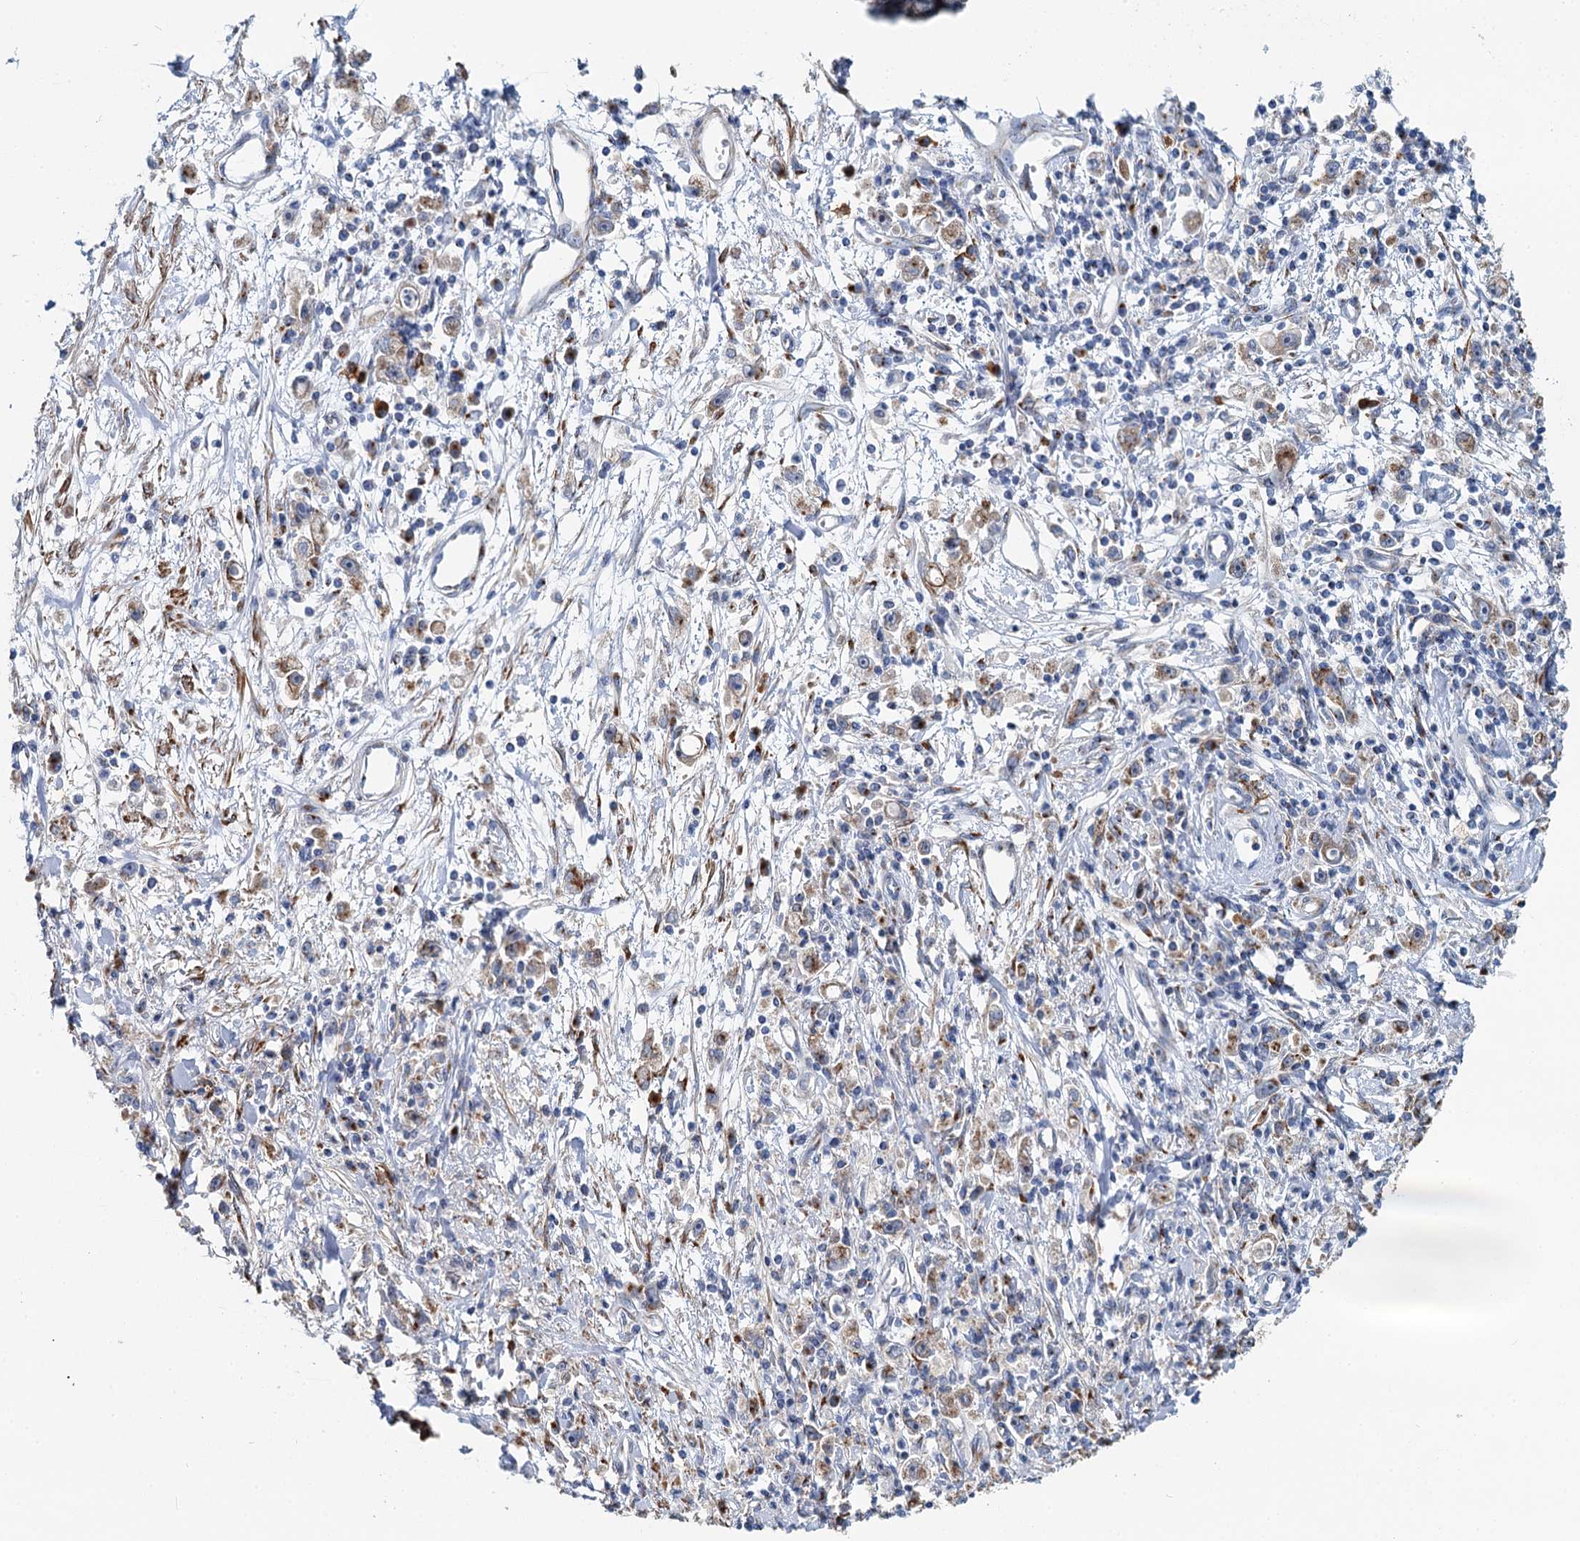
{"staining": {"intensity": "moderate", "quantity": "25%-75%", "location": "cytoplasmic/membranous"}, "tissue": "stomach cancer", "cell_type": "Tumor cells", "image_type": "cancer", "snomed": [{"axis": "morphology", "description": "Adenocarcinoma, NOS"}, {"axis": "topography", "description": "Stomach"}], "caption": "Immunohistochemical staining of adenocarcinoma (stomach) exhibits moderate cytoplasmic/membranous protein staining in about 25%-75% of tumor cells. (IHC, brightfield microscopy, high magnification).", "gene": "BET1L", "patient": {"sex": "female", "age": 59}}